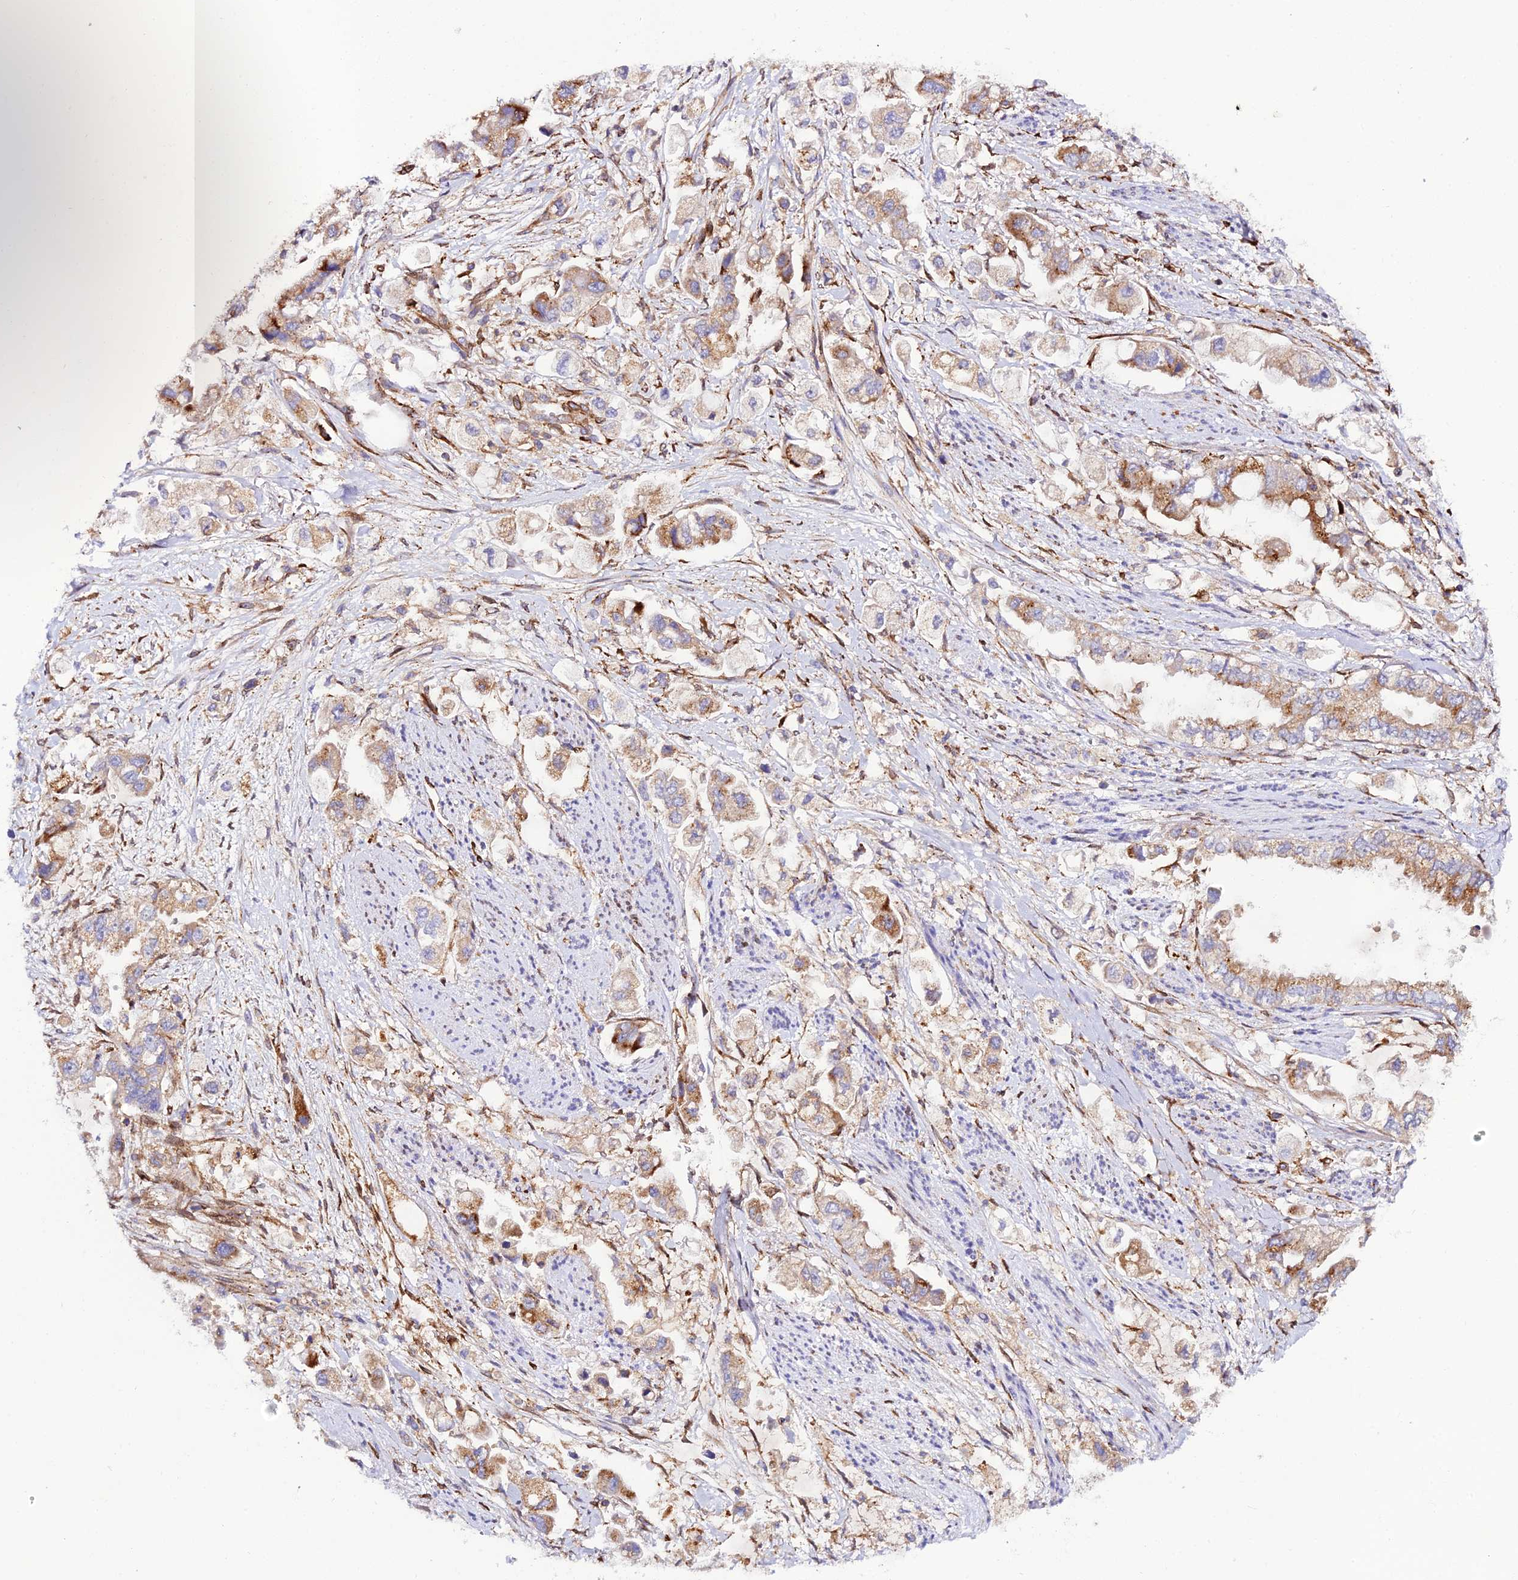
{"staining": {"intensity": "moderate", "quantity": ">75%", "location": "cytoplasmic/membranous"}, "tissue": "stomach cancer", "cell_type": "Tumor cells", "image_type": "cancer", "snomed": [{"axis": "morphology", "description": "Adenocarcinoma, NOS"}, {"axis": "topography", "description": "Stomach"}], "caption": "Stomach adenocarcinoma tissue shows moderate cytoplasmic/membranous expression in approximately >75% of tumor cells, visualized by immunohistochemistry.", "gene": "TRPV2", "patient": {"sex": "male", "age": 62}}